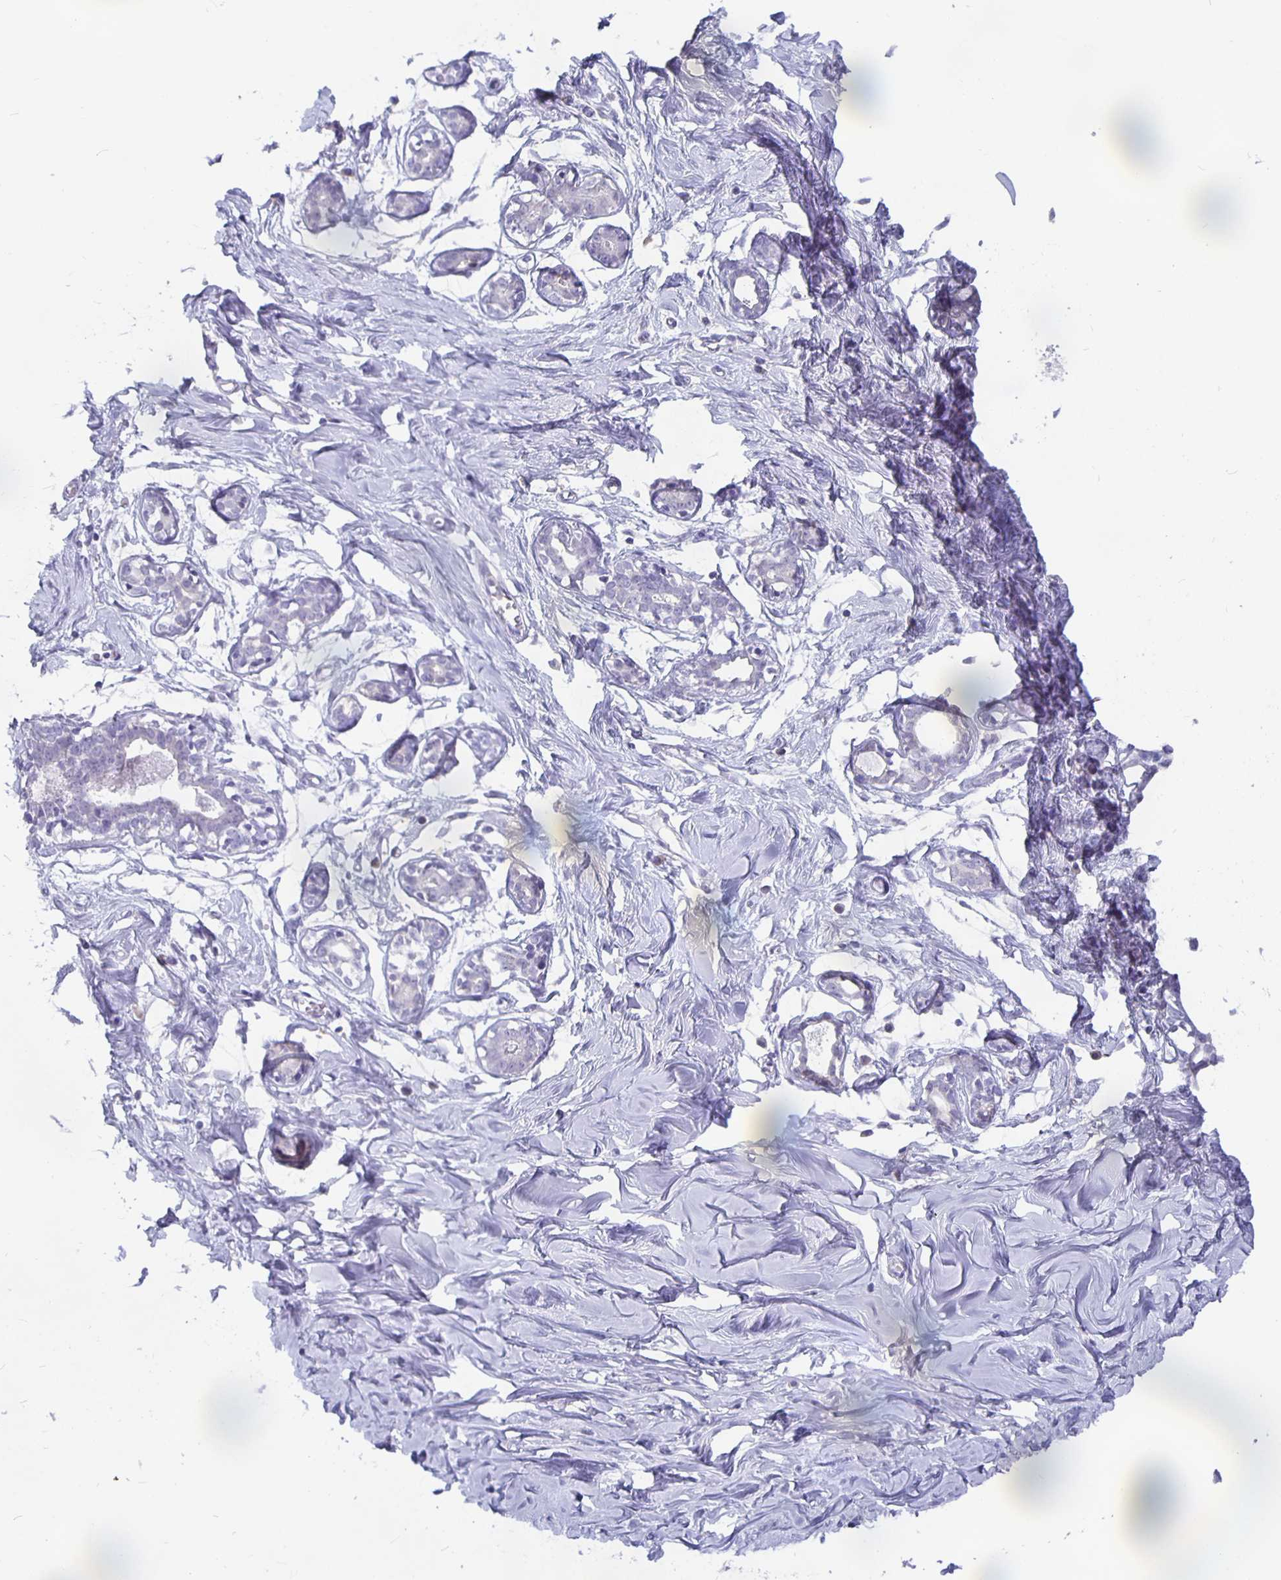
{"staining": {"intensity": "negative", "quantity": "none", "location": "none"}, "tissue": "breast", "cell_type": "Adipocytes", "image_type": "normal", "snomed": [{"axis": "morphology", "description": "Normal tissue, NOS"}, {"axis": "topography", "description": "Breast"}], "caption": "The immunohistochemistry image has no significant staining in adipocytes of breast.", "gene": "GPX4", "patient": {"sex": "female", "age": 27}}